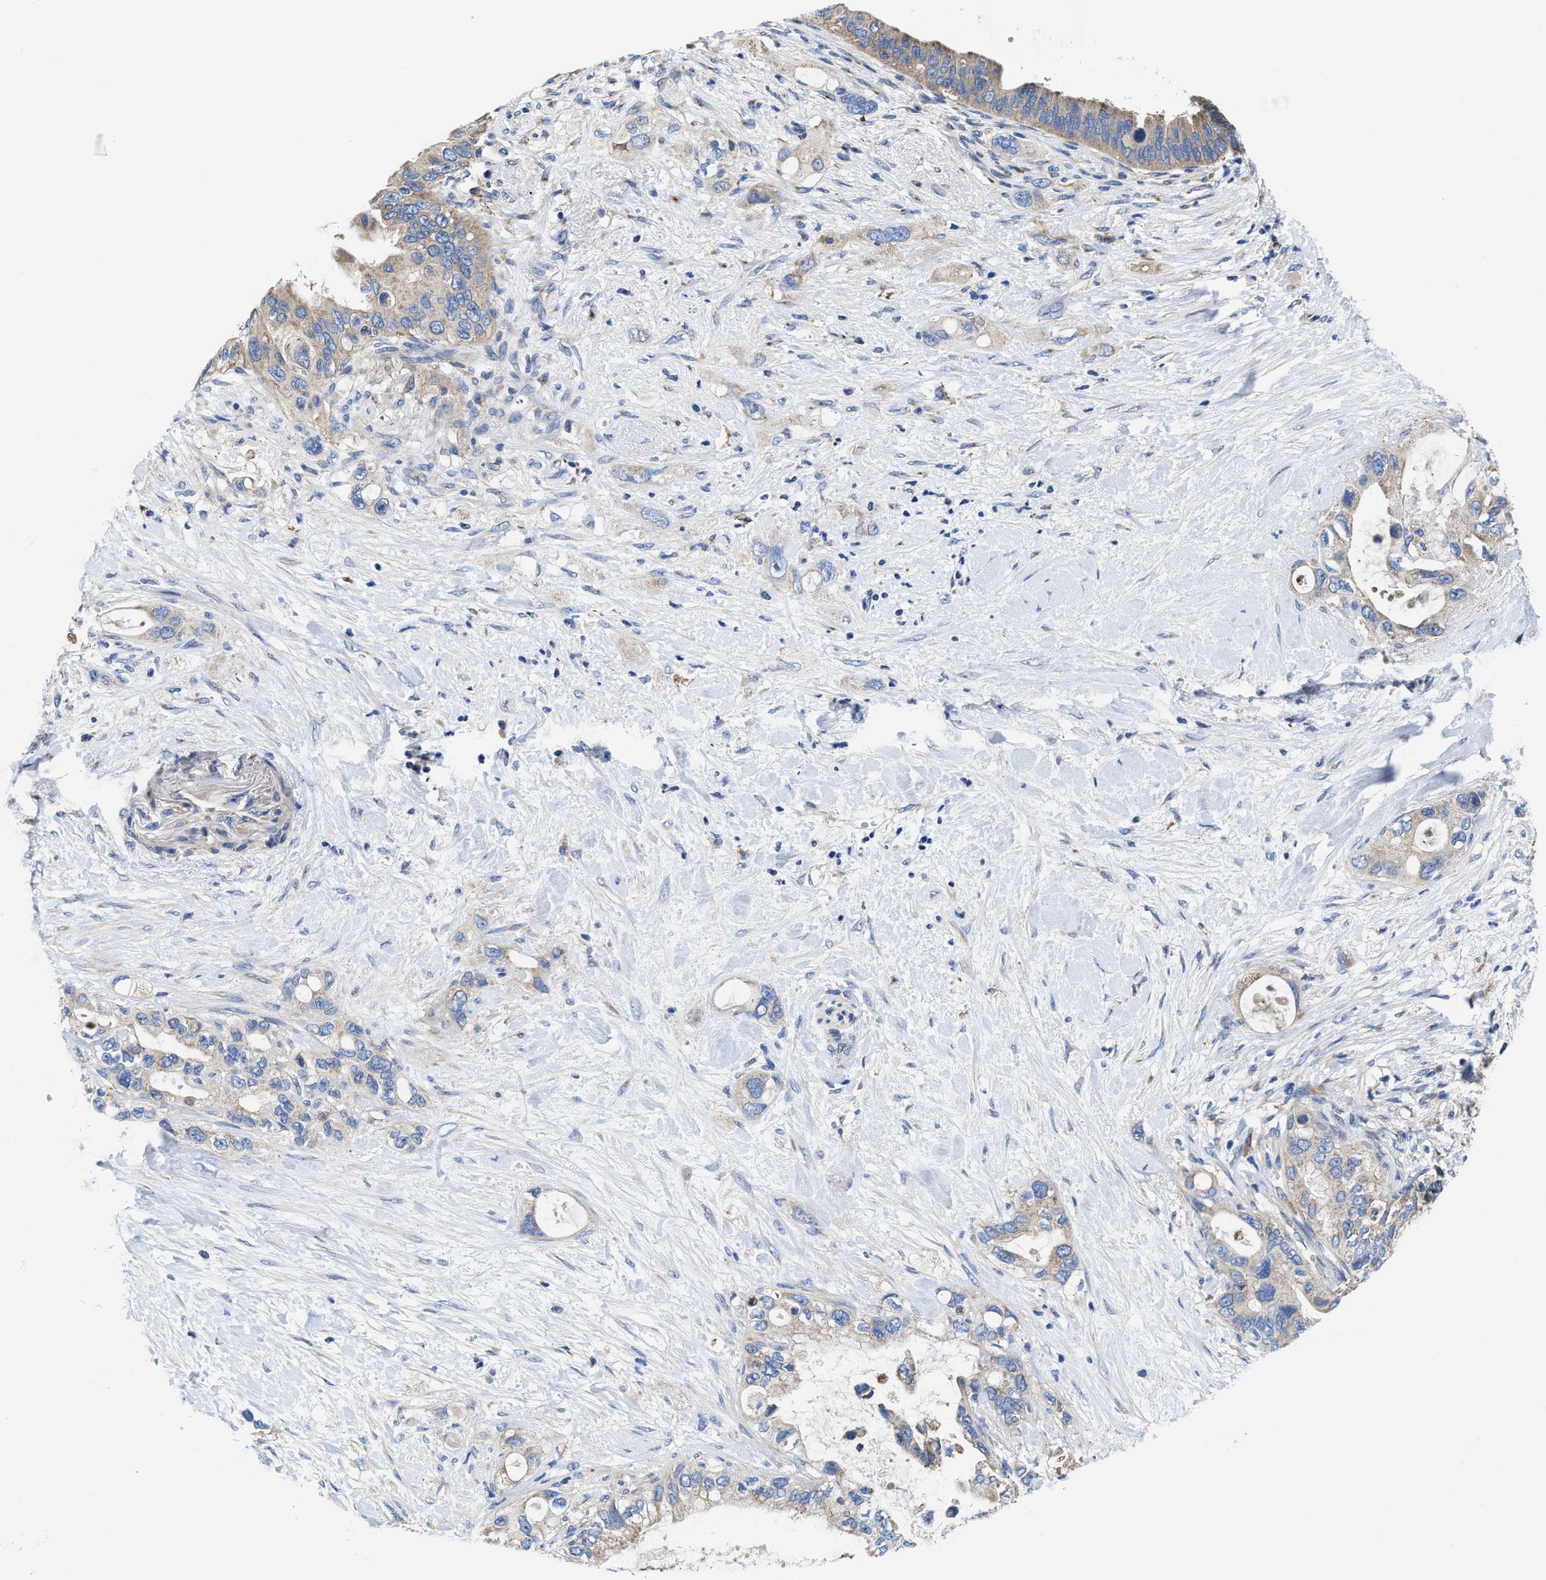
{"staining": {"intensity": "weak", "quantity": "25%-75%", "location": "cytoplasmic/membranous"}, "tissue": "pancreatic cancer", "cell_type": "Tumor cells", "image_type": "cancer", "snomed": [{"axis": "morphology", "description": "Adenocarcinoma, NOS"}, {"axis": "topography", "description": "Pancreas"}], "caption": "This is a photomicrograph of immunohistochemistry (IHC) staining of pancreatic adenocarcinoma, which shows weak staining in the cytoplasmic/membranous of tumor cells.", "gene": "TMEM30A", "patient": {"sex": "female", "age": 56}}